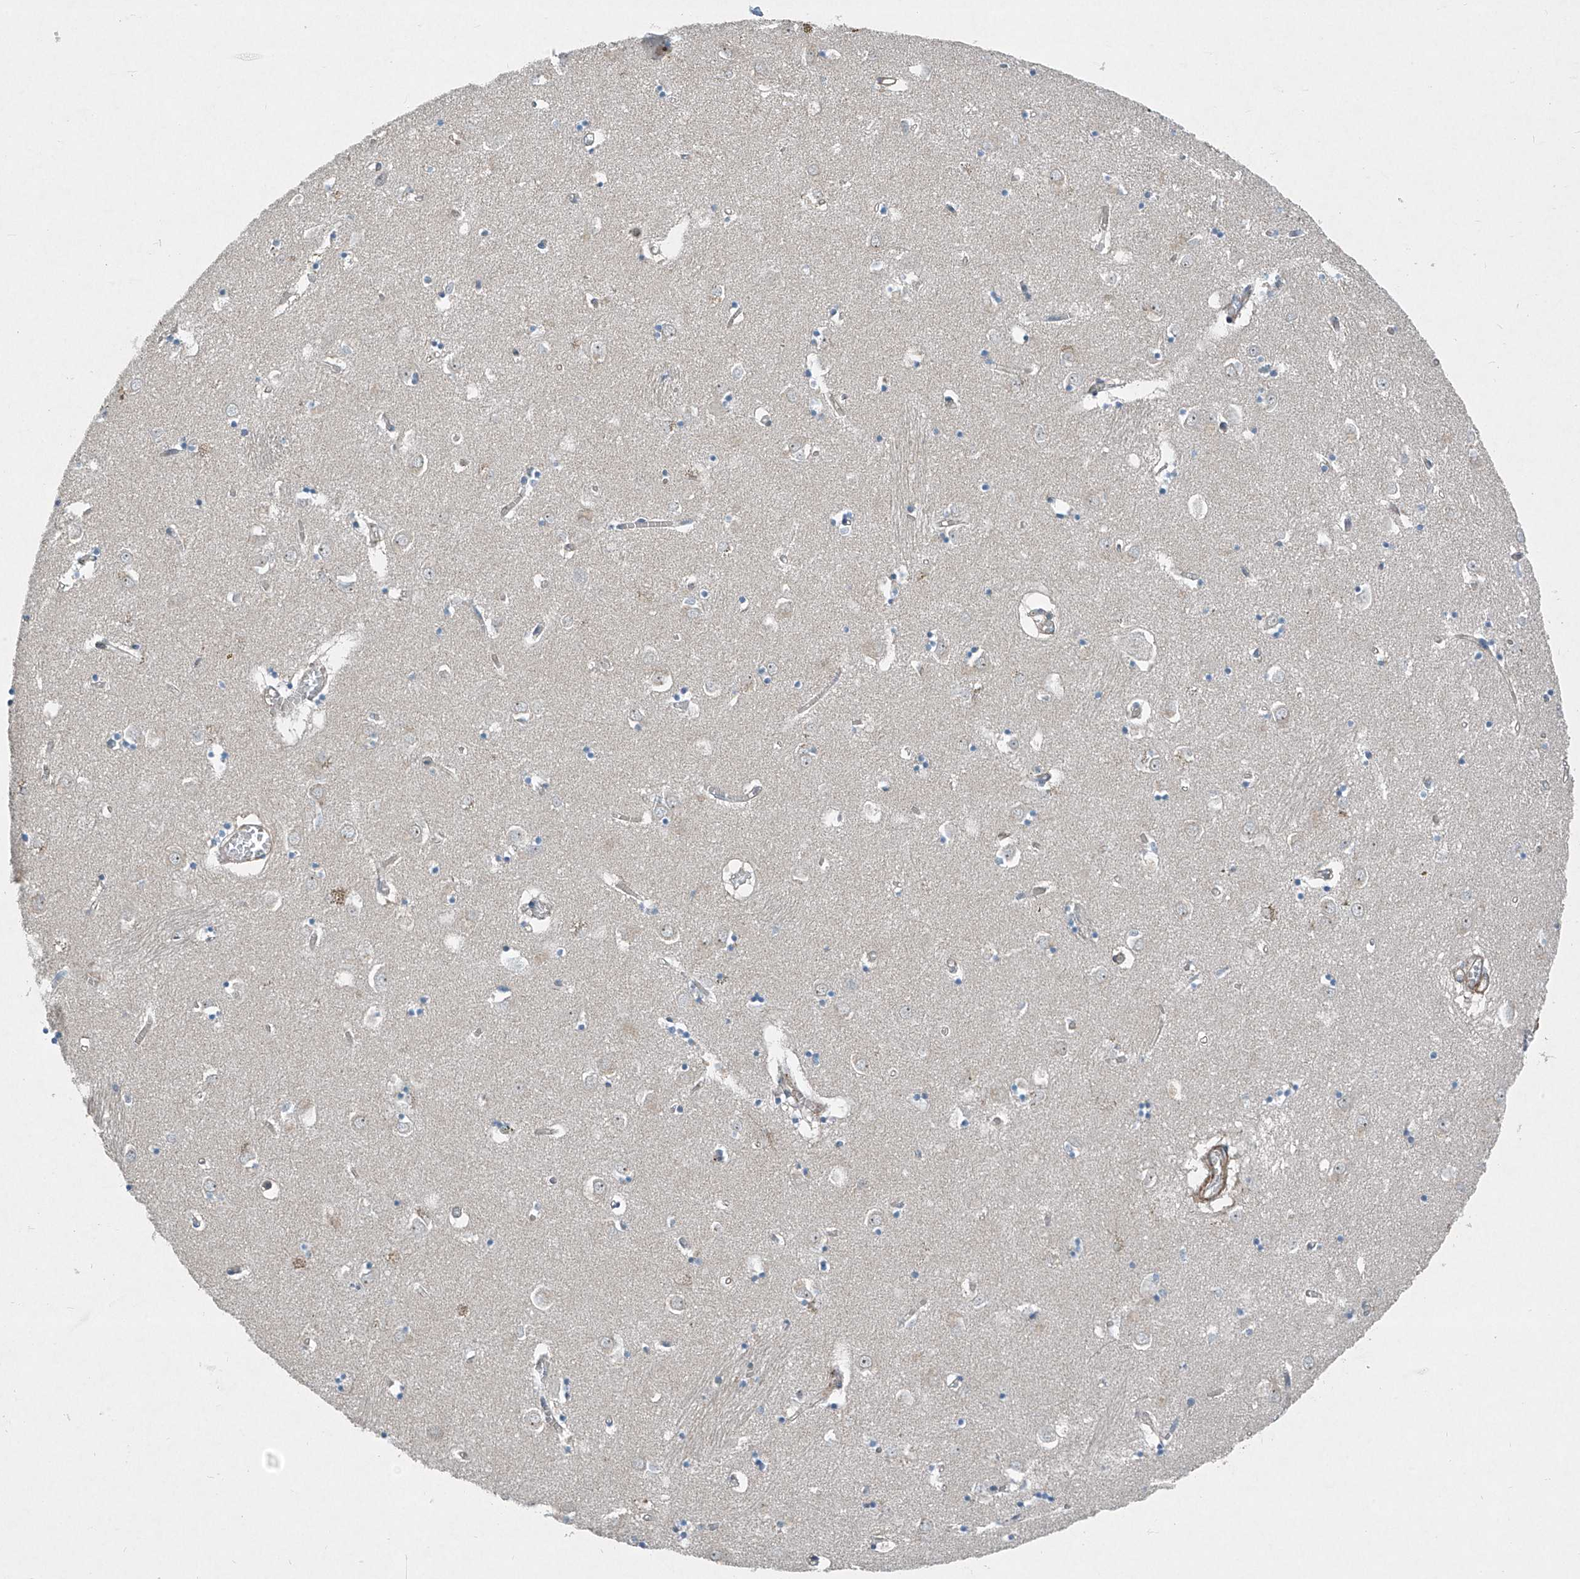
{"staining": {"intensity": "negative", "quantity": "none", "location": "none"}, "tissue": "caudate", "cell_type": "Glial cells", "image_type": "normal", "snomed": [{"axis": "morphology", "description": "Normal tissue, NOS"}, {"axis": "topography", "description": "Lateral ventricle wall"}], "caption": "DAB immunohistochemical staining of normal caudate exhibits no significant positivity in glial cells.", "gene": "PPCS", "patient": {"sex": "male", "age": 70}}